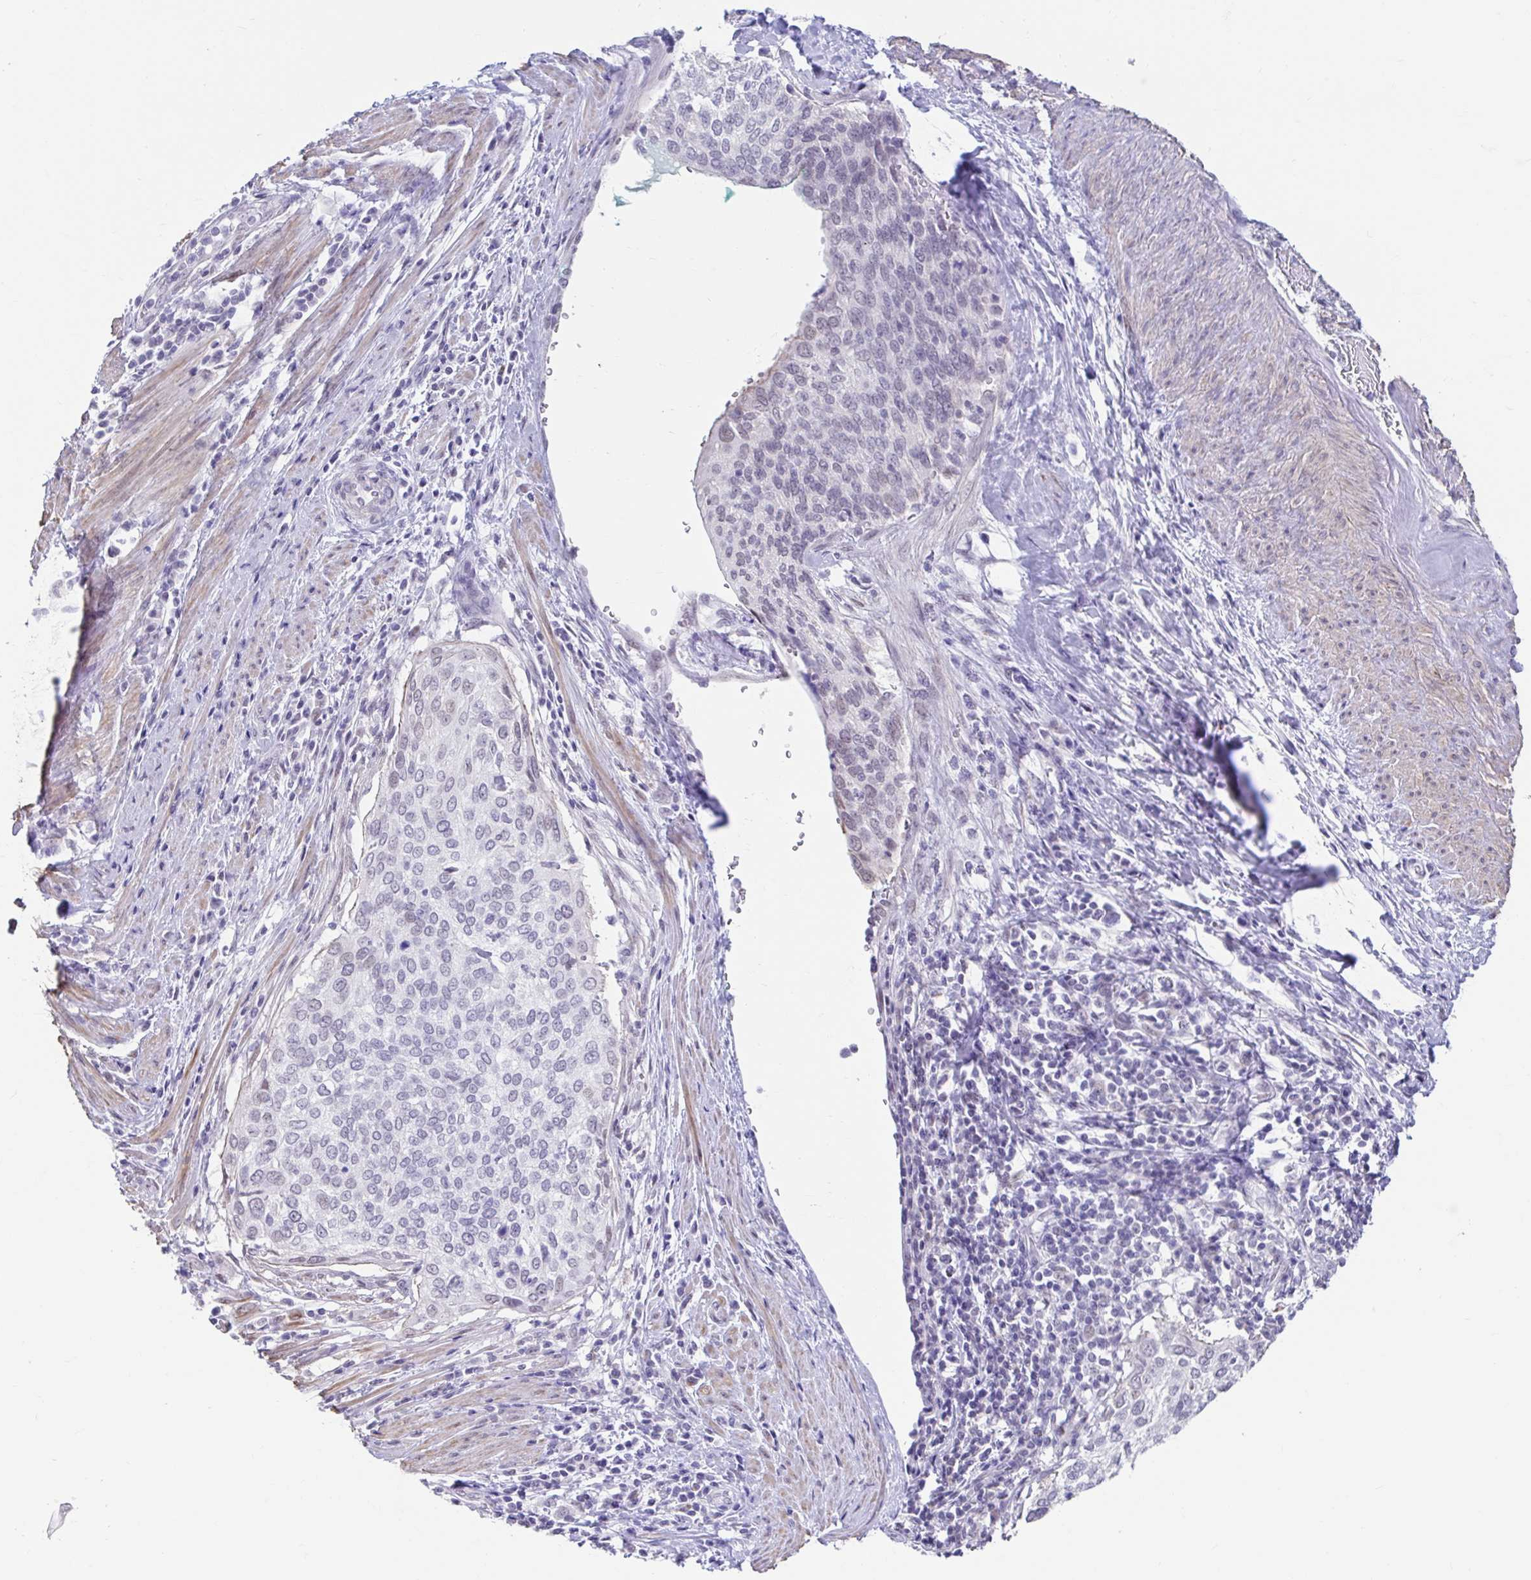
{"staining": {"intensity": "negative", "quantity": "none", "location": "none"}, "tissue": "cervical cancer", "cell_type": "Tumor cells", "image_type": "cancer", "snomed": [{"axis": "morphology", "description": "Squamous cell carcinoma, NOS"}, {"axis": "topography", "description": "Cervix"}], "caption": "An image of human cervical cancer is negative for staining in tumor cells. (DAB (3,3'-diaminobenzidine) IHC, high magnification).", "gene": "DCAF17", "patient": {"sex": "female", "age": 38}}